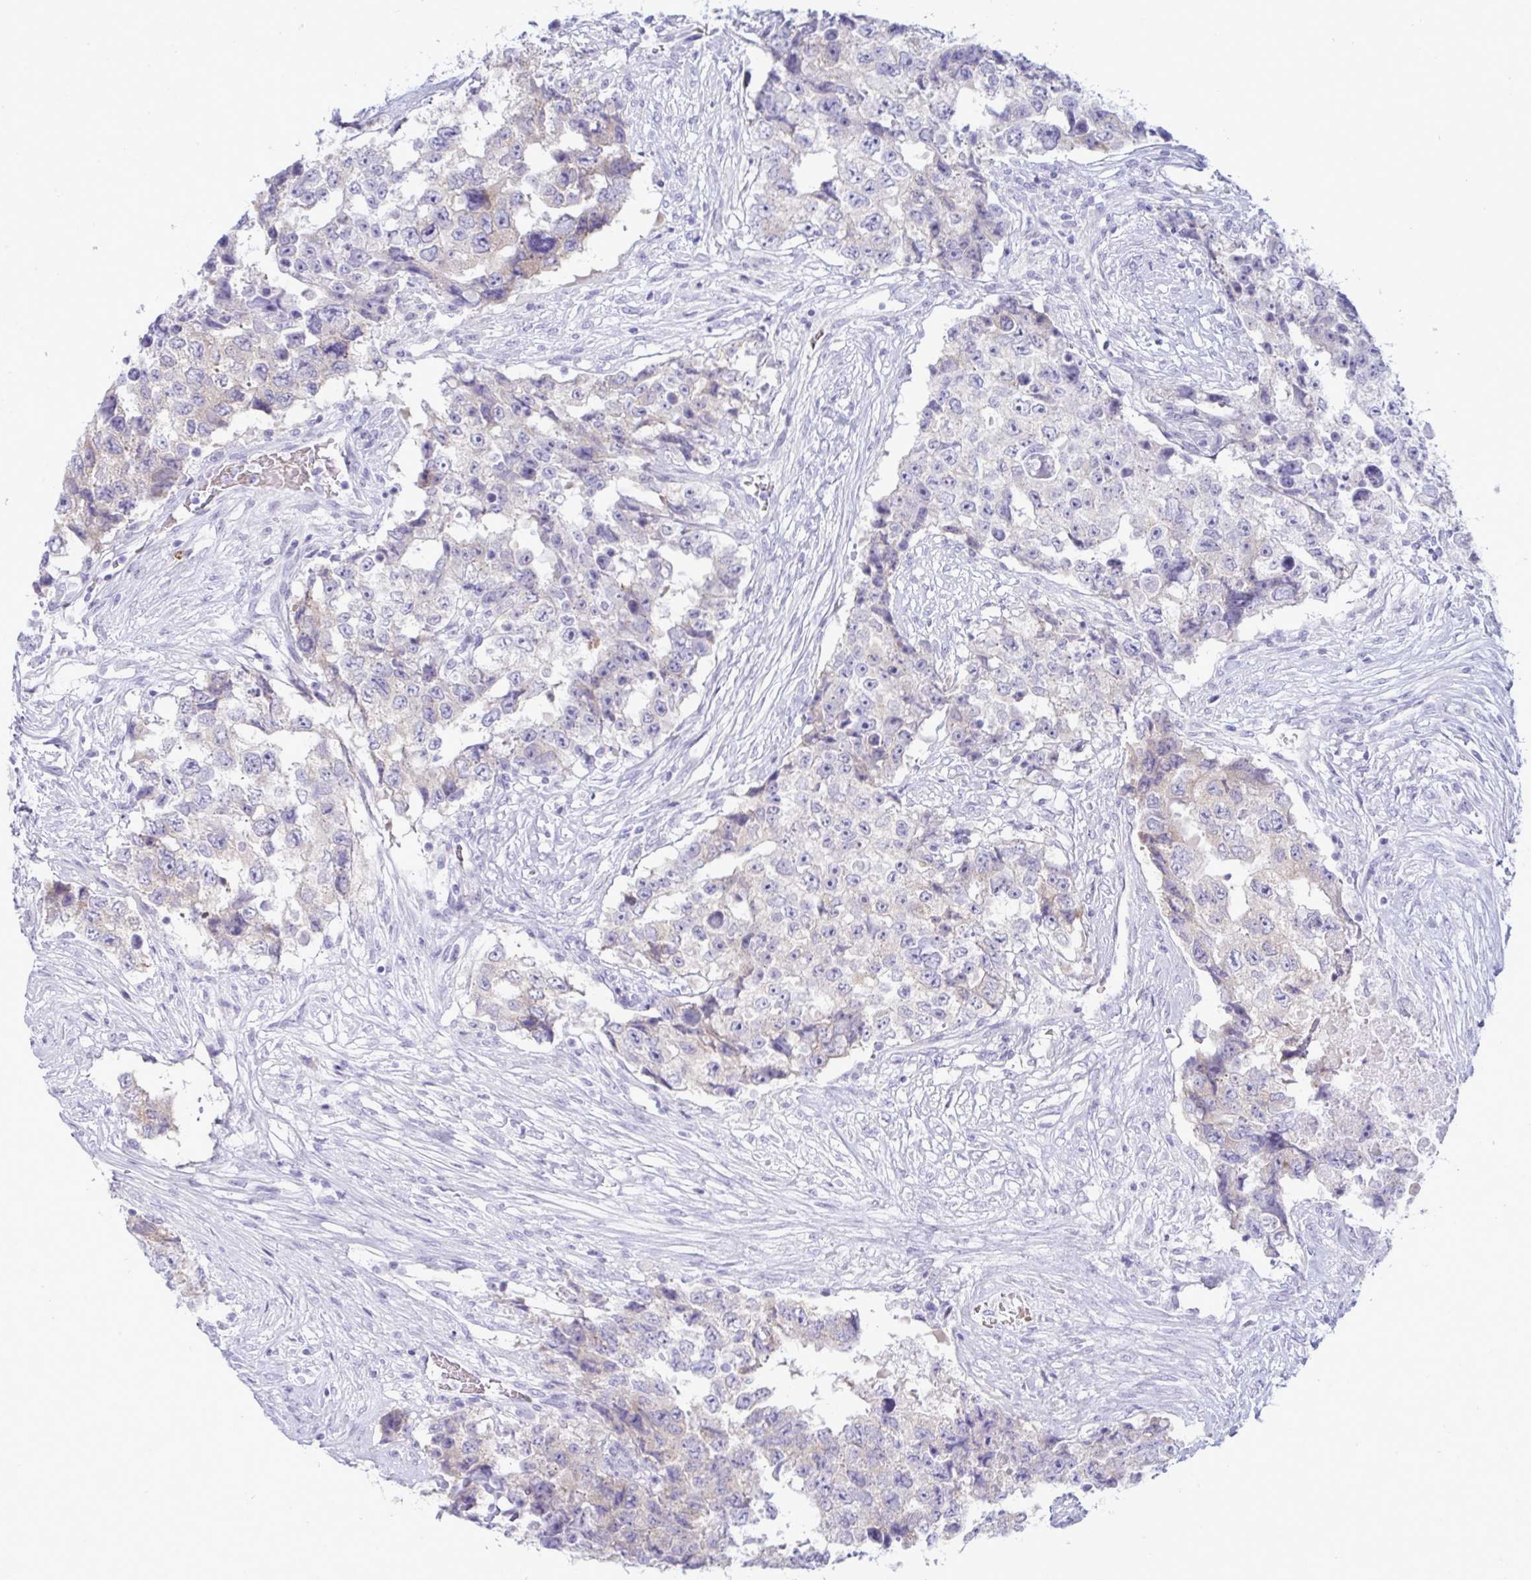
{"staining": {"intensity": "negative", "quantity": "none", "location": "none"}, "tissue": "testis cancer", "cell_type": "Tumor cells", "image_type": "cancer", "snomed": [{"axis": "morphology", "description": "Carcinoma, Embryonal, NOS"}, {"axis": "topography", "description": "Testis"}], "caption": "Immunohistochemistry (IHC) image of neoplastic tissue: human testis cancer stained with DAB exhibits no significant protein staining in tumor cells.", "gene": "ZNF684", "patient": {"sex": "male", "age": 24}}